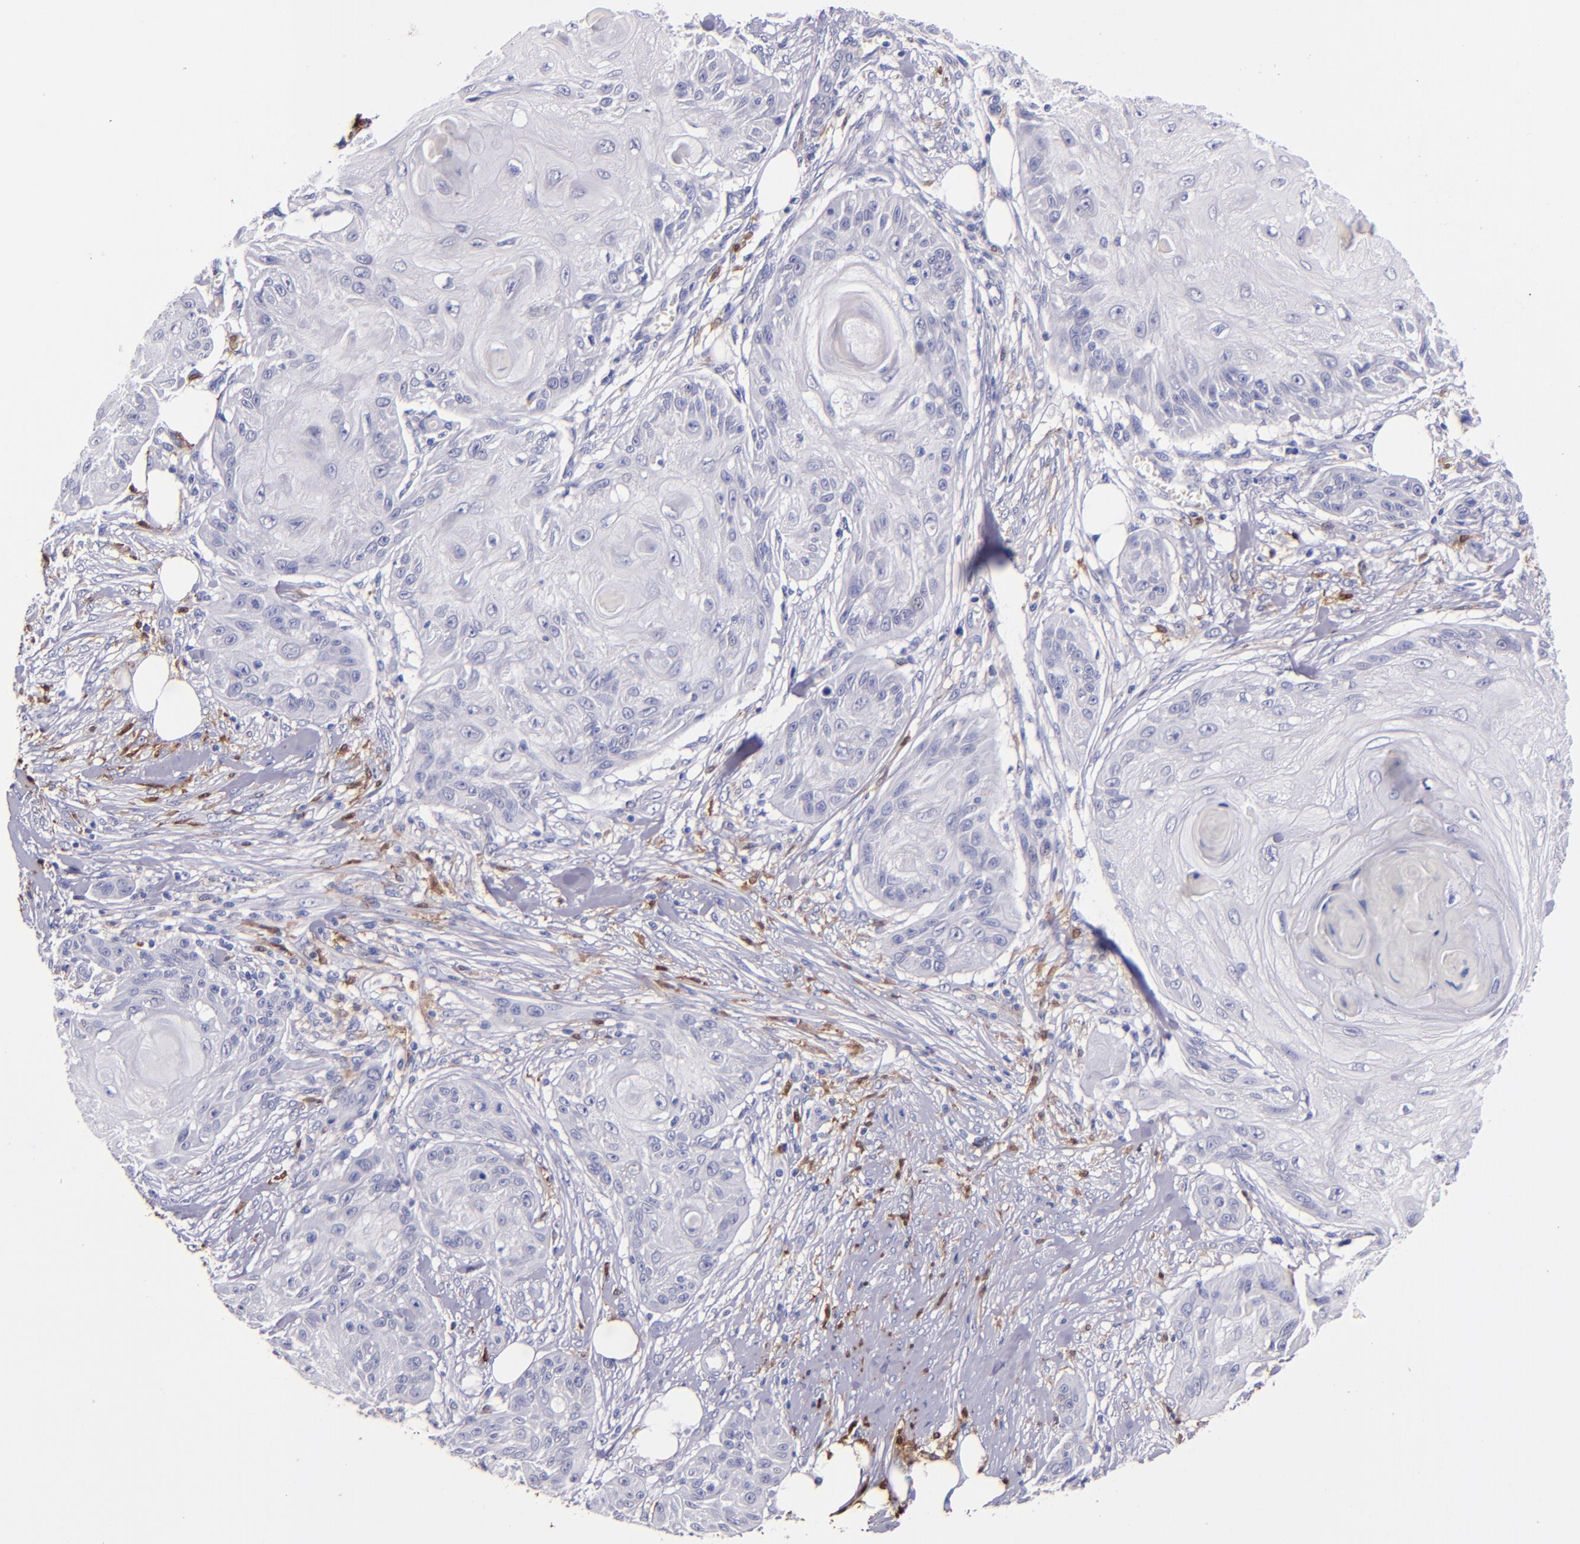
{"staining": {"intensity": "negative", "quantity": "none", "location": "none"}, "tissue": "skin cancer", "cell_type": "Tumor cells", "image_type": "cancer", "snomed": [{"axis": "morphology", "description": "Squamous cell carcinoma, NOS"}, {"axis": "topography", "description": "Skin"}], "caption": "An immunohistochemistry image of squamous cell carcinoma (skin) is shown. There is no staining in tumor cells of squamous cell carcinoma (skin).", "gene": "F13A1", "patient": {"sex": "female", "age": 88}}